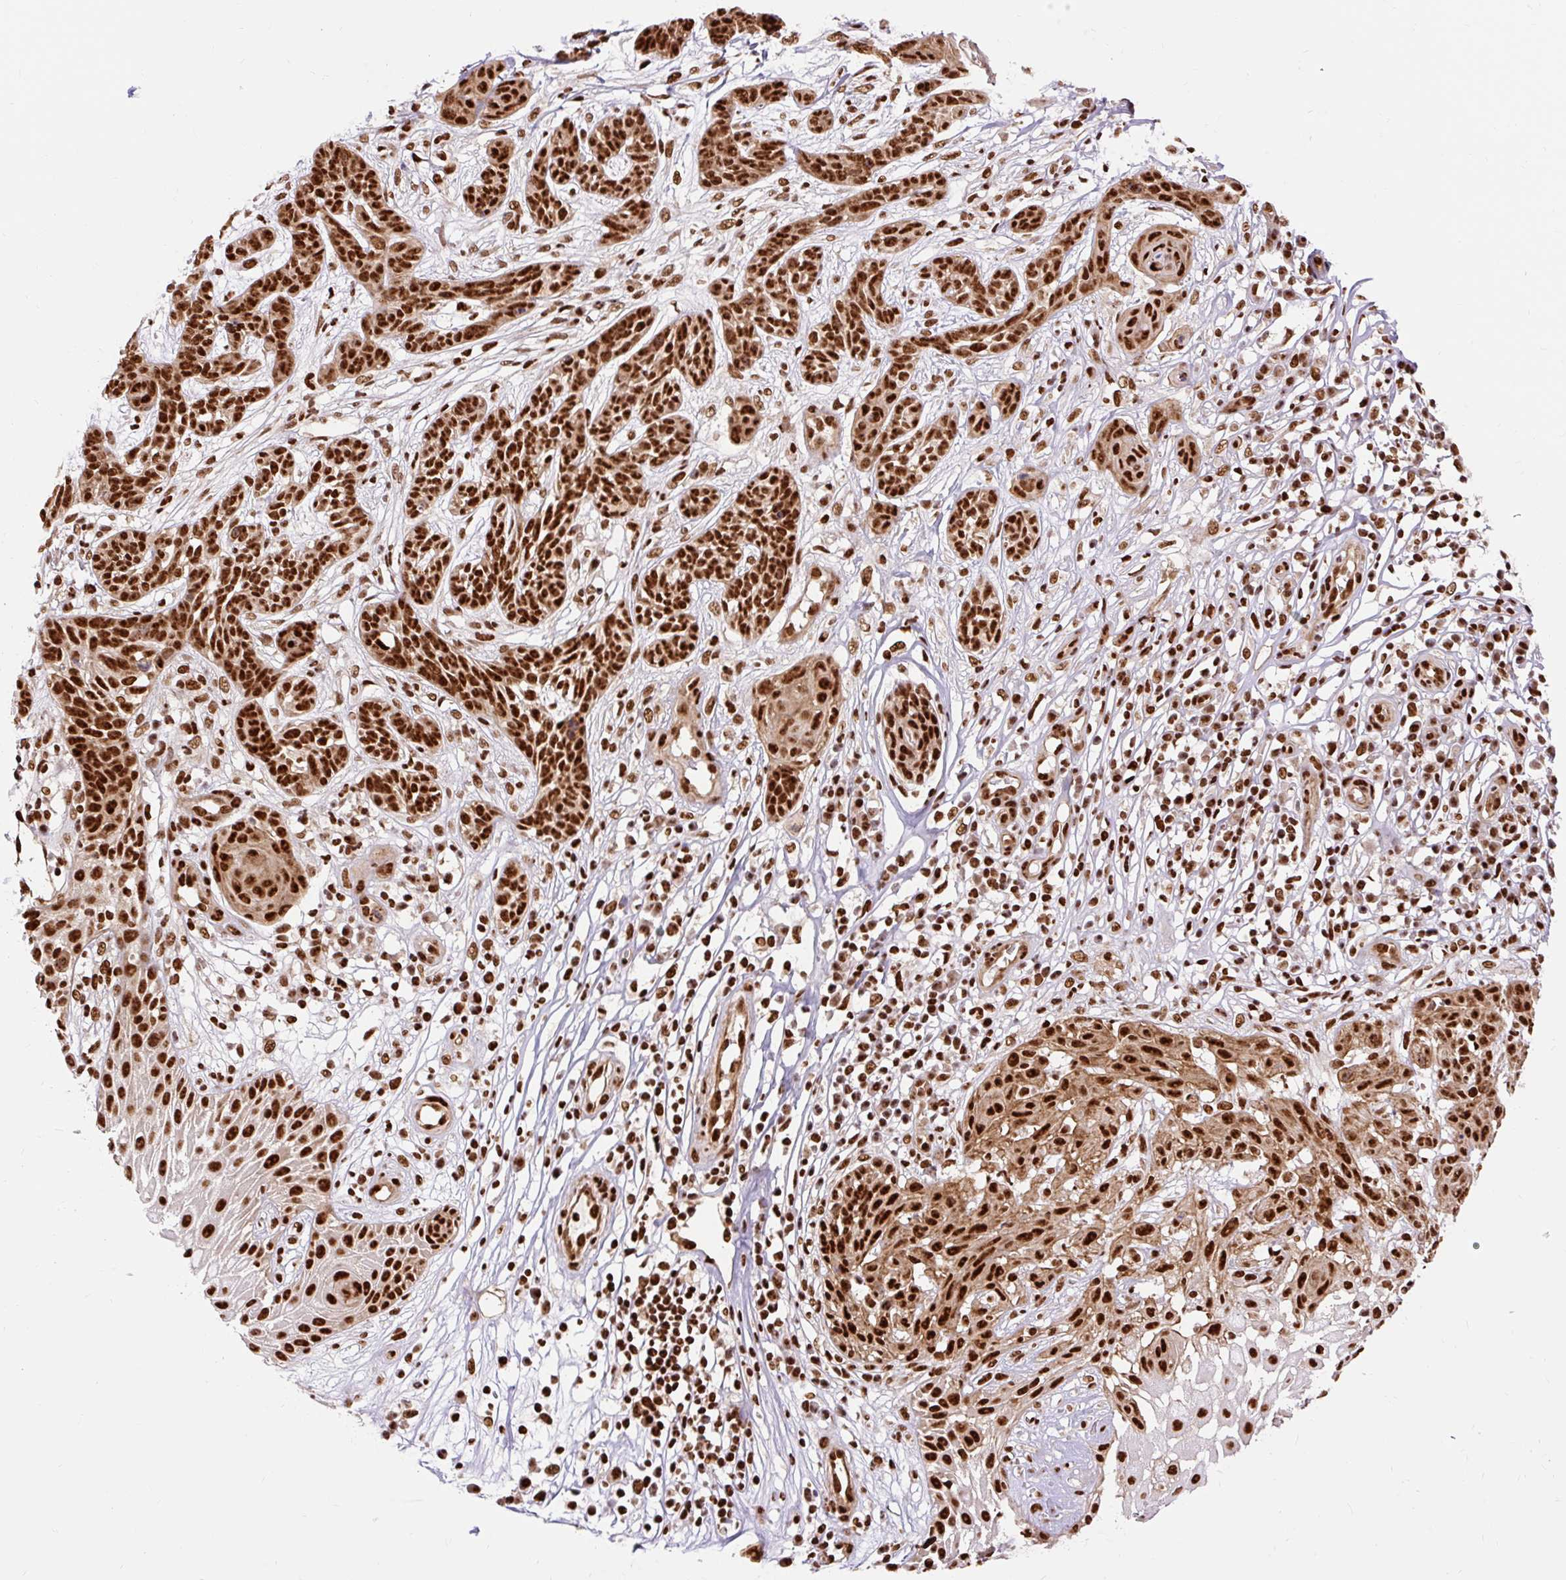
{"staining": {"intensity": "strong", "quantity": ">75%", "location": "nuclear"}, "tissue": "skin cancer", "cell_type": "Tumor cells", "image_type": "cancer", "snomed": [{"axis": "morphology", "description": "Basal cell carcinoma"}, {"axis": "topography", "description": "Skin"}, {"axis": "topography", "description": "Skin, foot"}], "caption": "A photomicrograph showing strong nuclear expression in approximately >75% of tumor cells in skin basal cell carcinoma, as visualized by brown immunohistochemical staining.", "gene": "MECOM", "patient": {"sex": "female", "age": 86}}